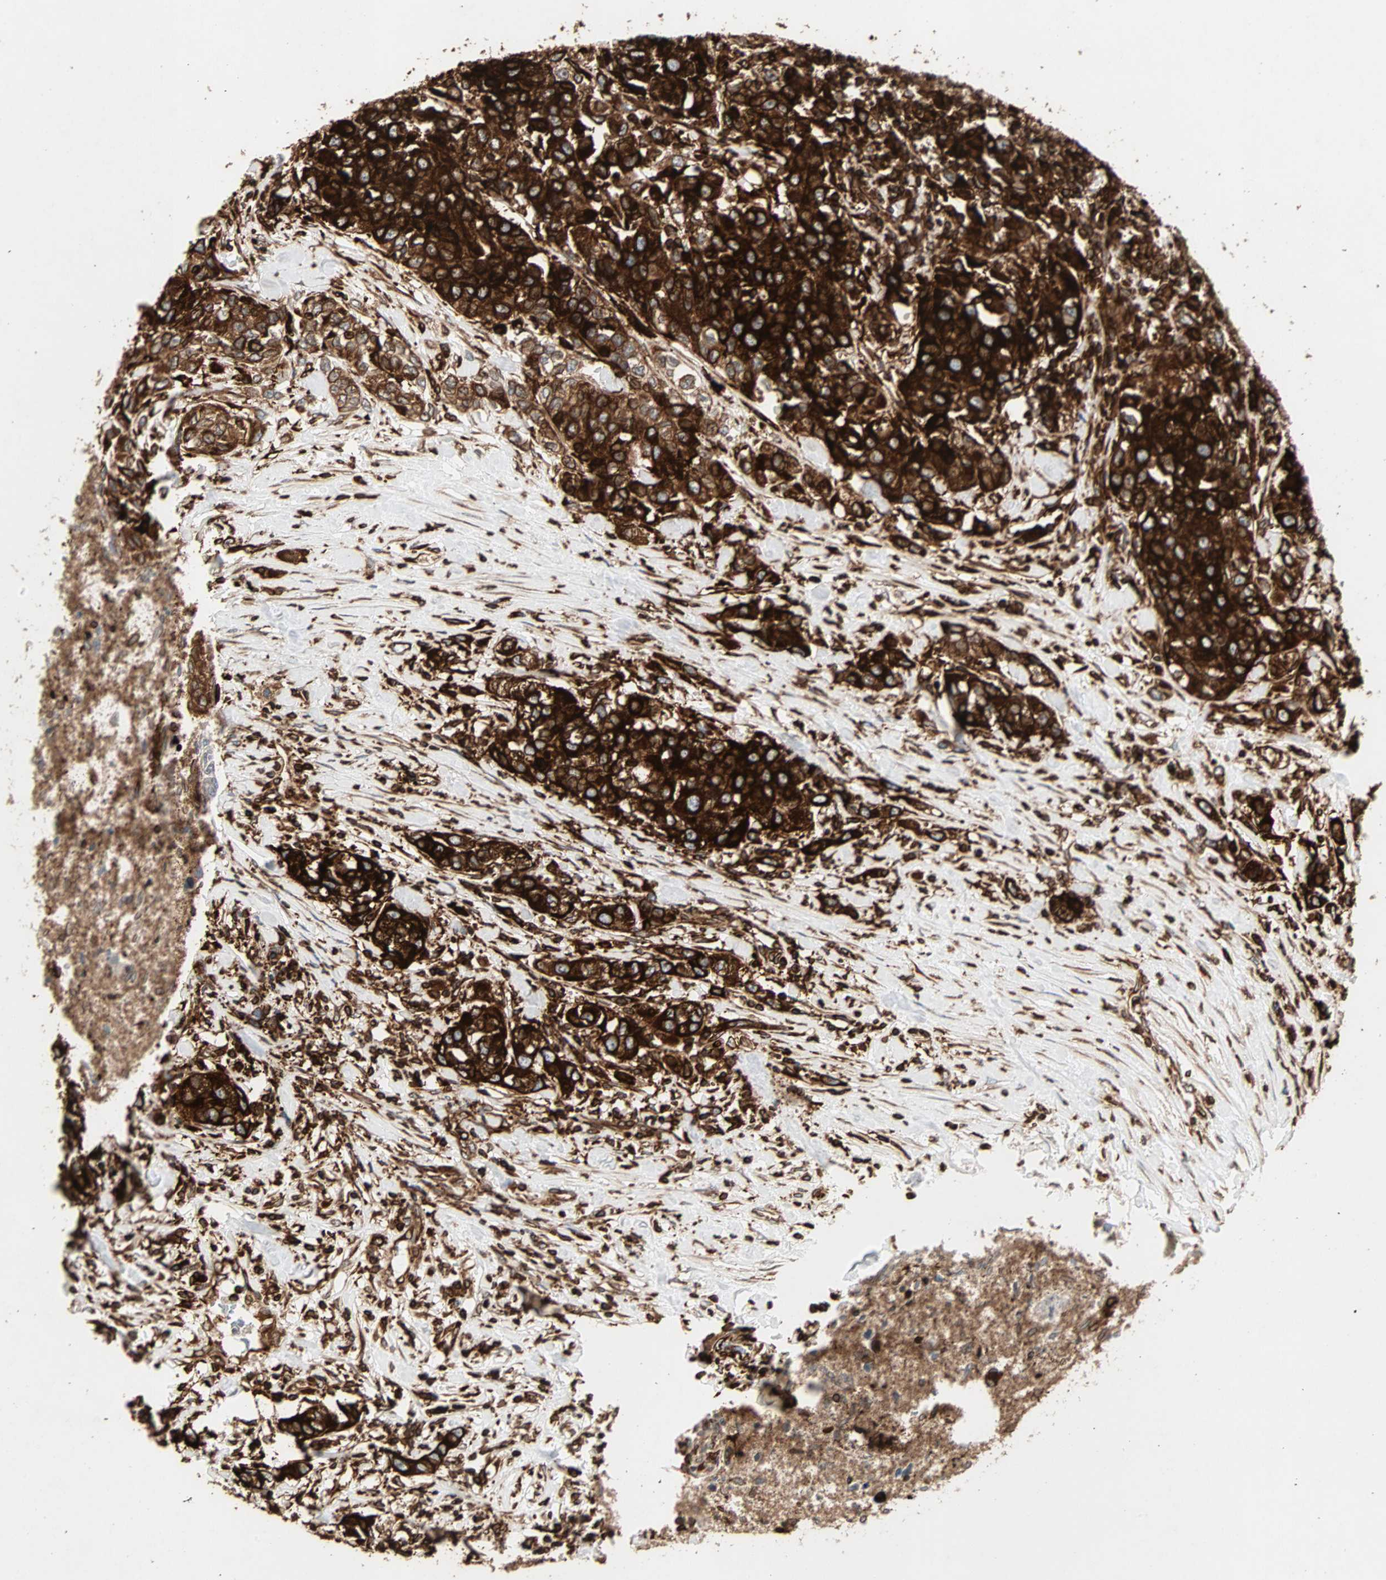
{"staining": {"intensity": "strong", "quantity": ">75%", "location": "cytoplasmic/membranous"}, "tissue": "urothelial cancer", "cell_type": "Tumor cells", "image_type": "cancer", "snomed": [{"axis": "morphology", "description": "Urothelial carcinoma, High grade"}, {"axis": "topography", "description": "Urinary bladder"}], "caption": "This image exhibits high-grade urothelial carcinoma stained with IHC to label a protein in brown. The cytoplasmic/membranous of tumor cells show strong positivity for the protein. Nuclei are counter-stained blue.", "gene": "TAPBP", "patient": {"sex": "female", "age": 80}}